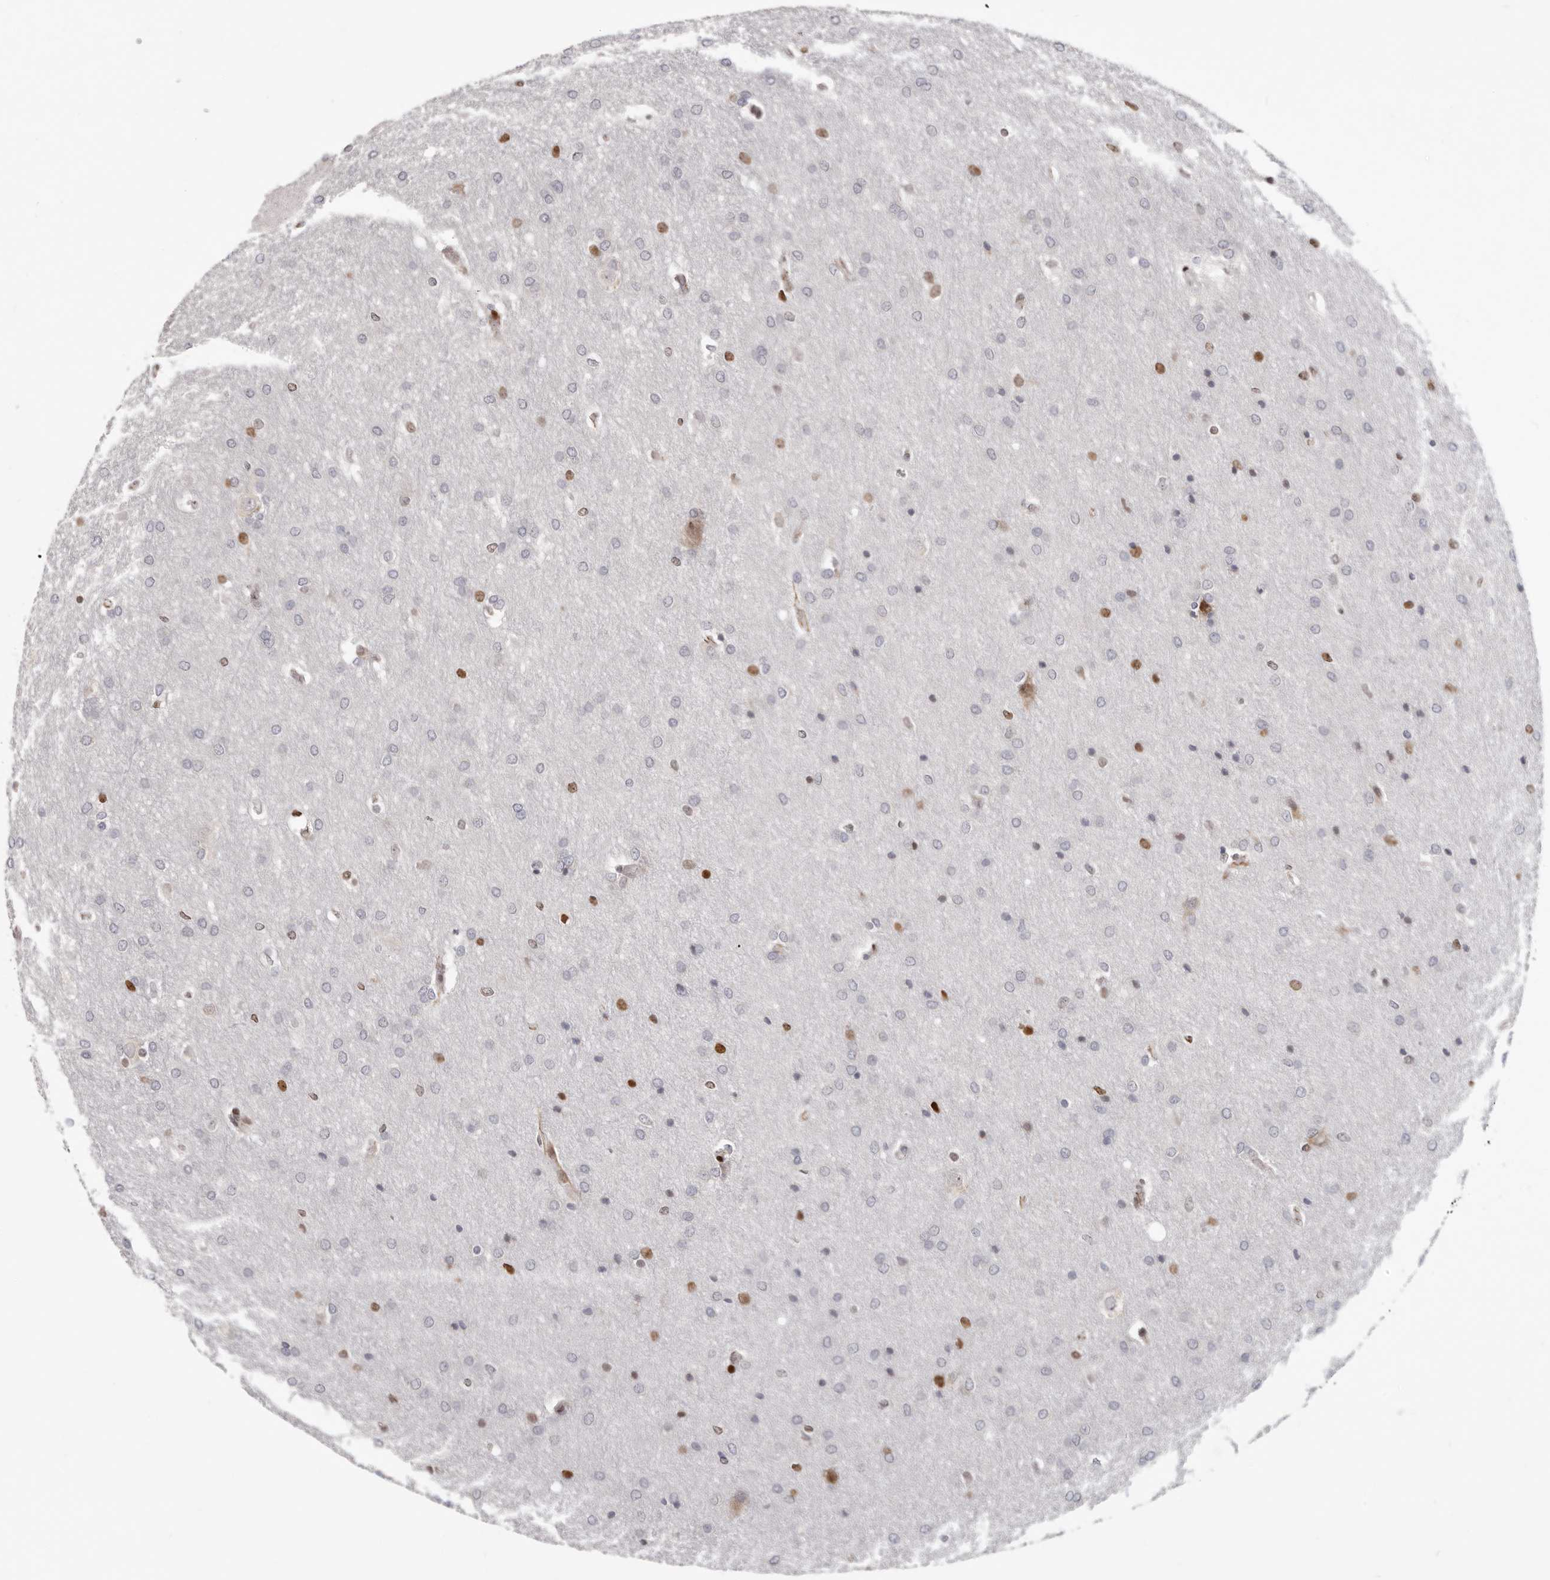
{"staining": {"intensity": "moderate", "quantity": "<25%", "location": "nuclear"}, "tissue": "glioma", "cell_type": "Tumor cells", "image_type": "cancer", "snomed": [{"axis": "morphology", "description": "Glioma, malignant, Low grade"}, {"axis": "topography", "description": "Brain"}], "caption": "Human malignant glioma (low-grade) stained for a protein (brown) exhibits moderate nuclear positive positivity in about <25% of tumor cells.", "gene": "SRP19", "patient": {"sex": "female", "age": 37}}